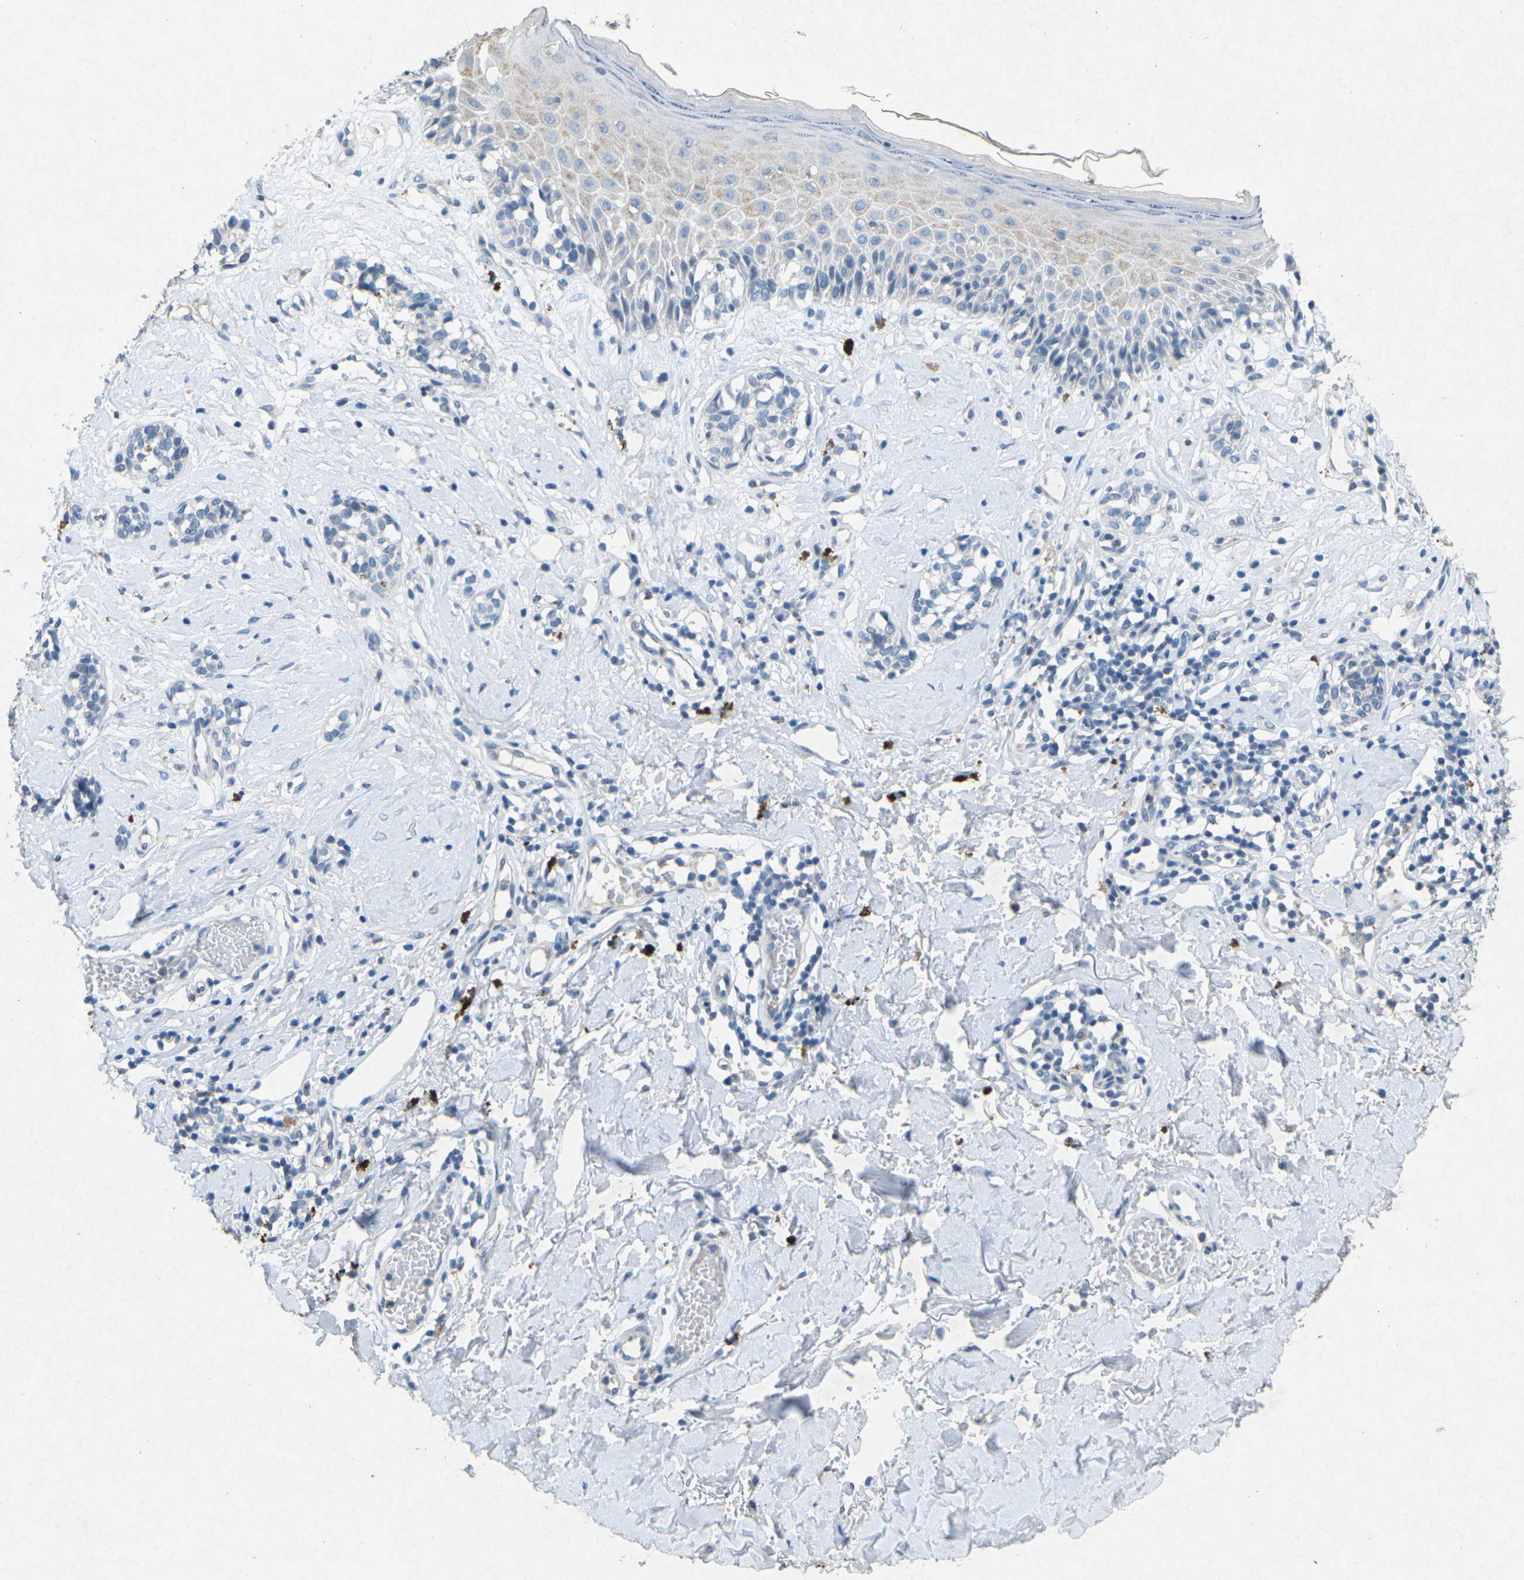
{"staining": {"intensity": "negative", "quantity": "none", "location": "none"}, "tissue": "melanoma", "cell_type": "Tumor cells", "image_type": "cancer", "snomed": [{"axis": "morphology", "description": "Malignant melanoma, NOS"}, {"axis": "topography", "description": "Skin"}], "caption": "Immunohistochemistry (IHC) of melanoma exhibits no expression in tumor cells.", "gene": "A1BG", "patient": {"sex": "male", "age": 64}}